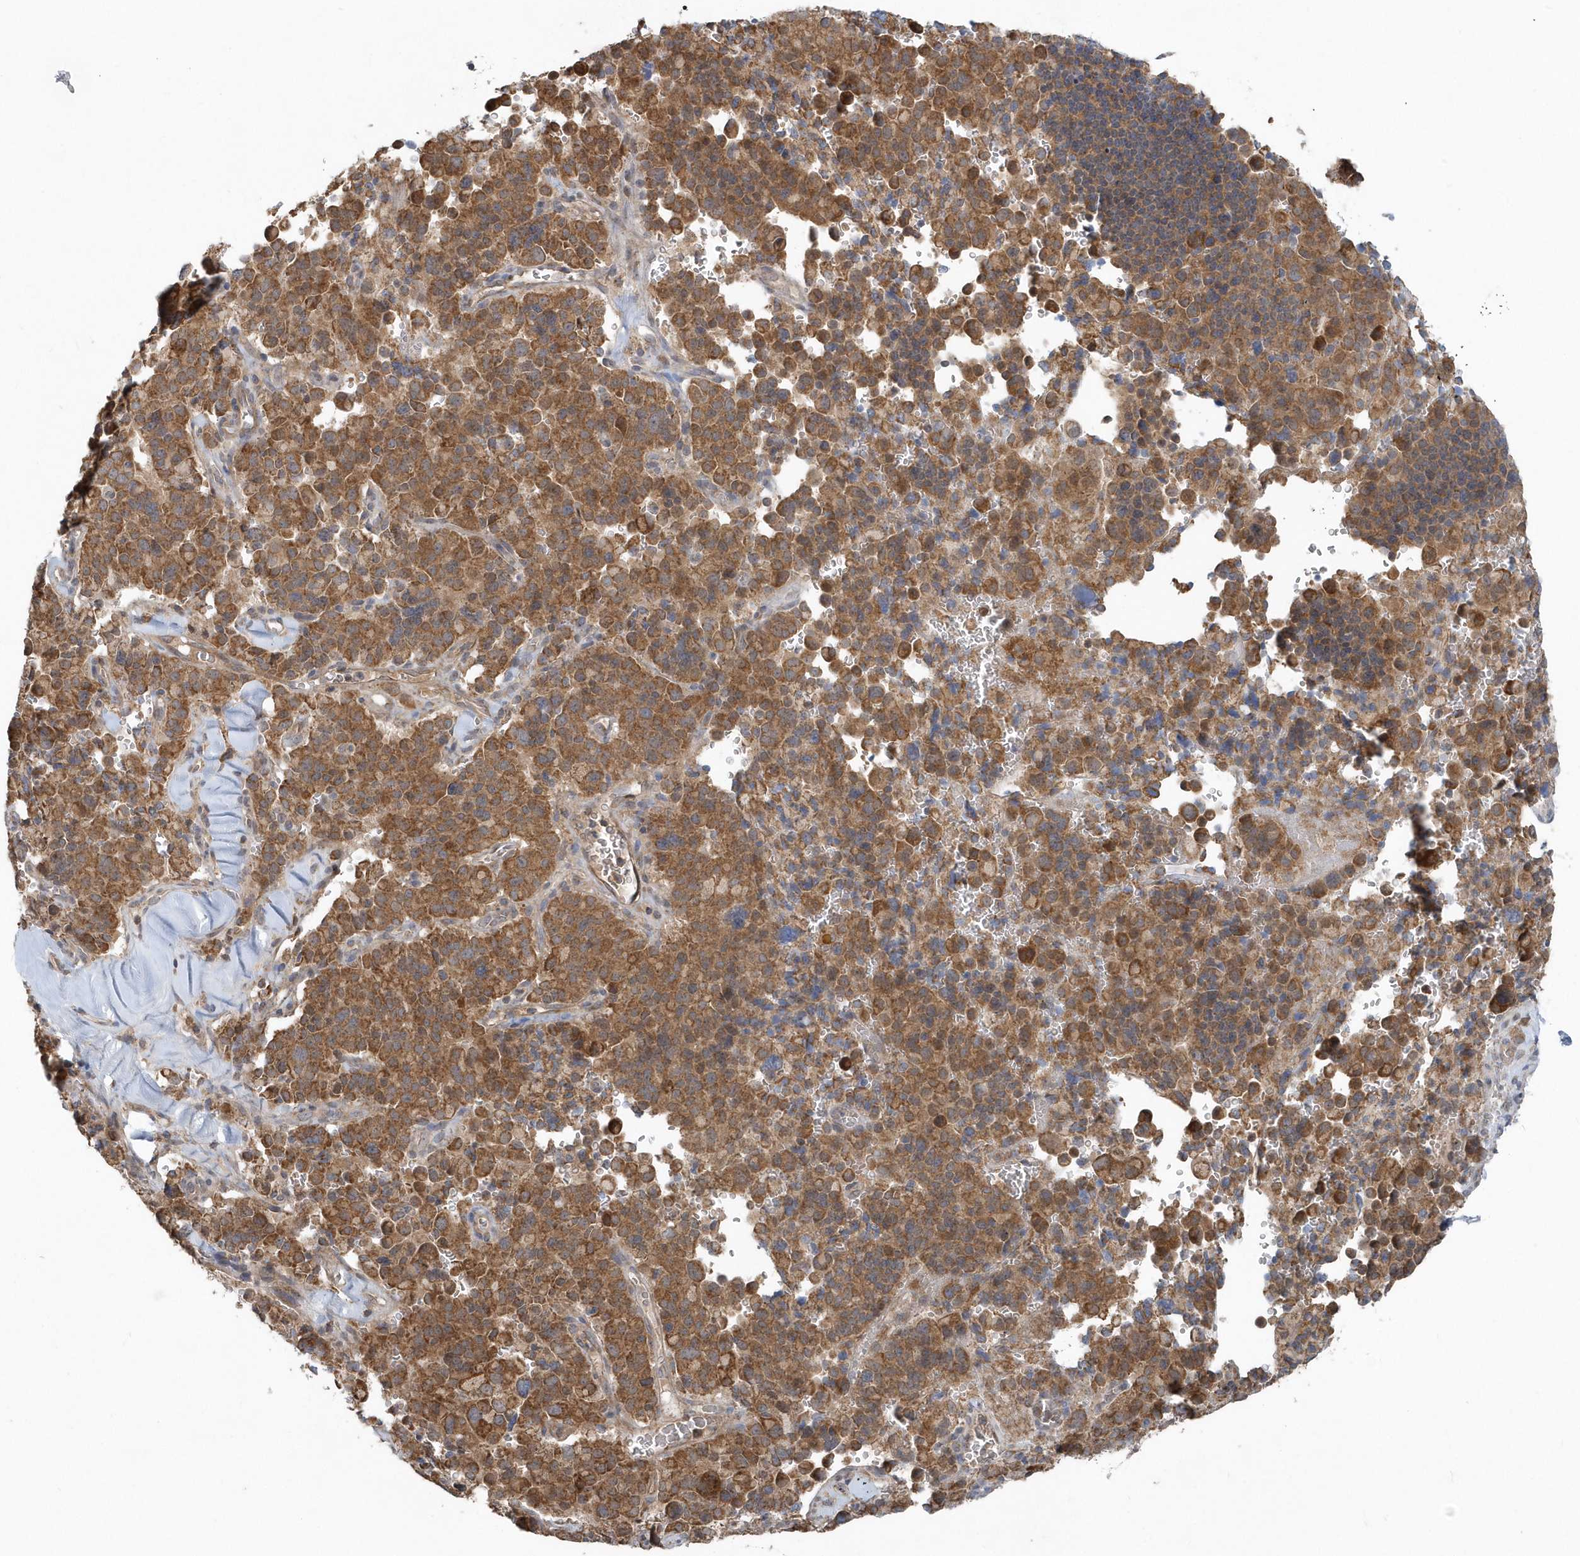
{"staining": {"intensity": "strong", "quantity": ">75%", "location": "cytoplasmic/membranous"}, "tissue": "pancreatic cancer", "cell_type": "Tumor cells", "image_type": "cancer", "snomed": [{"axis": "morphology", "description": "Adenocarcinoma, NOS"}, {"axis": "topography", "description": "Pancreas"}], "caption": "Immunohistochemistry (IHC) (DAB) staining of pancreatic cancer (adenocarcinoma) exhibits strong cytoplasmic/membranous protein positivity in about >75% of tumor cells.", "gene": "PPP1R7", "patient": {"sex": "male", "age": 65}}